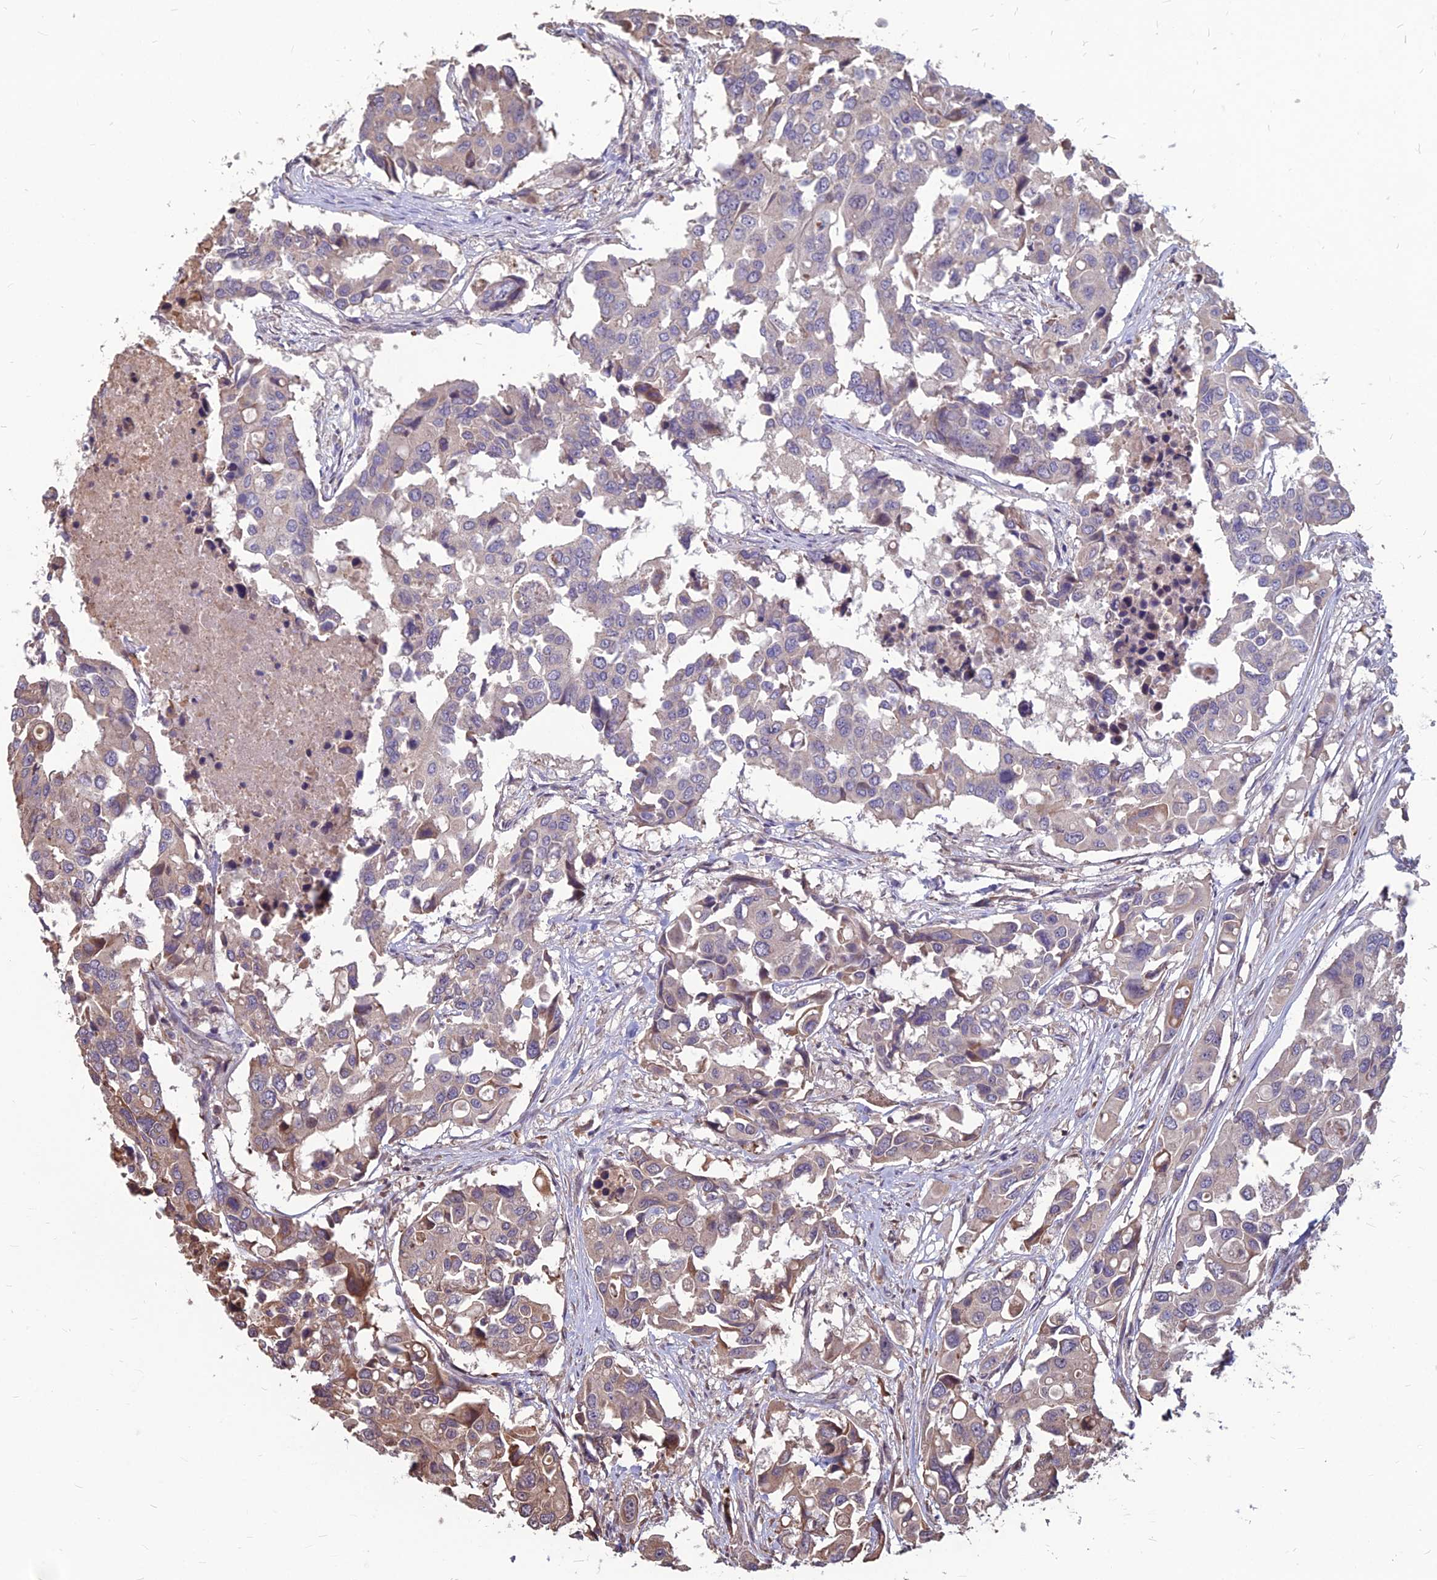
{"staining": {"intensity": "weak", "quantity": "<25%", "location": "cytoplasmic/membranous"}, "tissue": "colorectal cancer", "cell_type": "Tumor cells", "image_type": "cancer", "snomed": [{"axis": "morphology", "description": "Adenocarcinoma, NOS"}, {"axis": "topography", "description": "Colon"}], "caption": "Tumor cells show no significant positivity in colorectal adenocarcinoma.", "gene": "LSM6", "patient": {"sex": "male", "age": 77}}